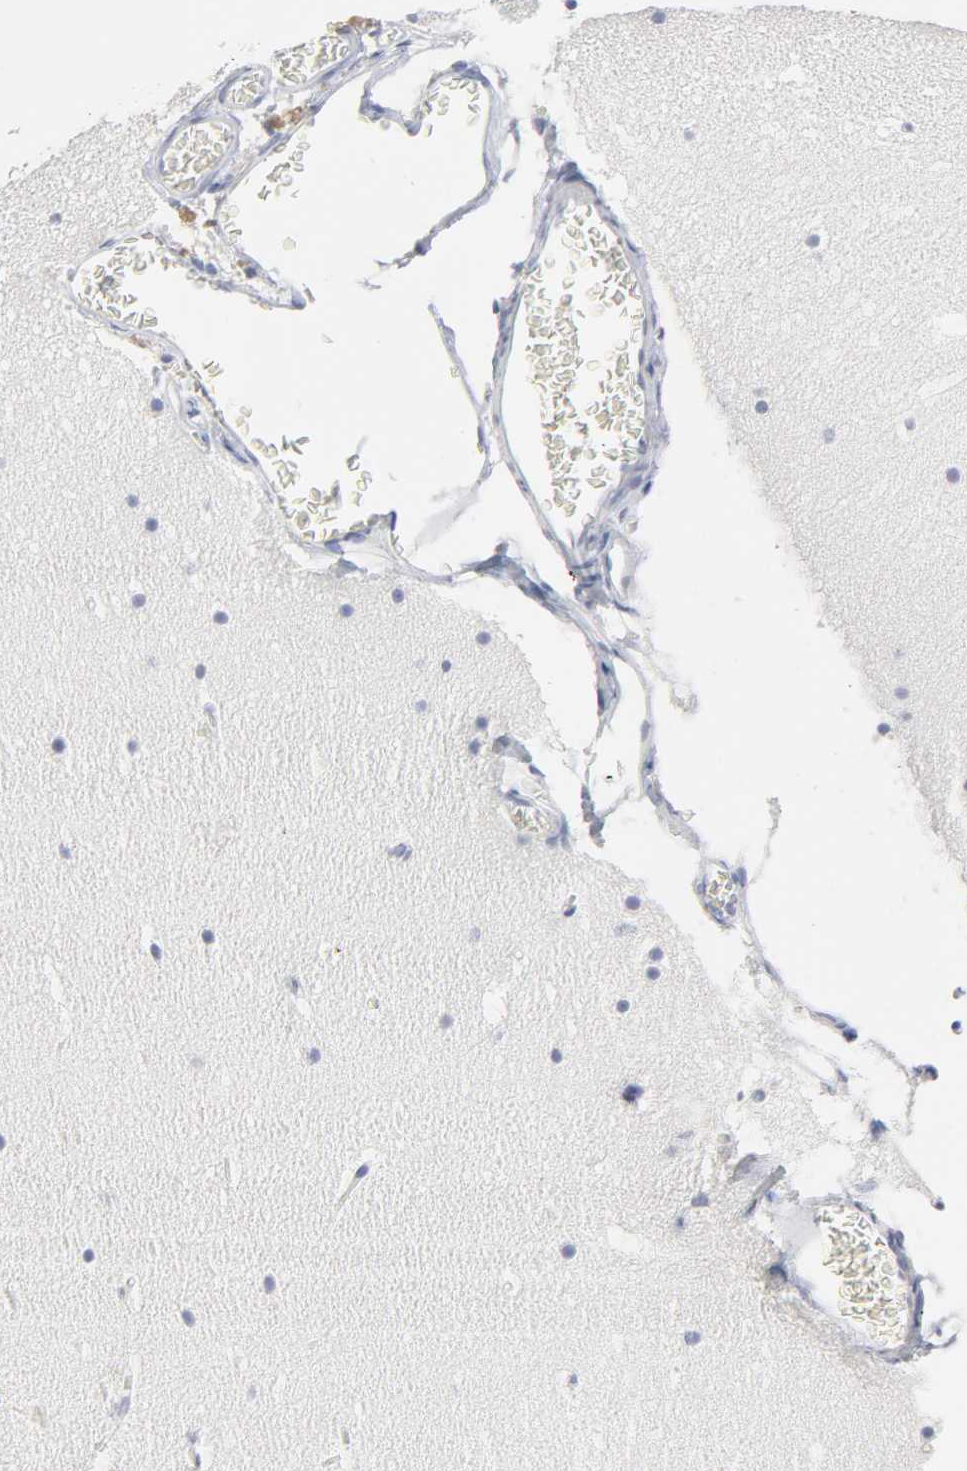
{"staining": {"intensity": "negative", "quantity": "none", "location": "none"}, "tissue": "cerebellum", "cell_type": "Cells in granular layer", "image_type": "normal", "snomed": [{"axis": "morphology", "description": "Normal tissue, NOS"}, {"axis": "topography", "description": "Cerebellum"}], "caption": "DAB (3,3'-diaminobenzidine) immunohistochemical staining of unremarkable human cerebellum demonstrates no significant expression in cells in granular layer.", "gene": "SLCO1B3", "patient": {"sex": "male", "age": 45}}